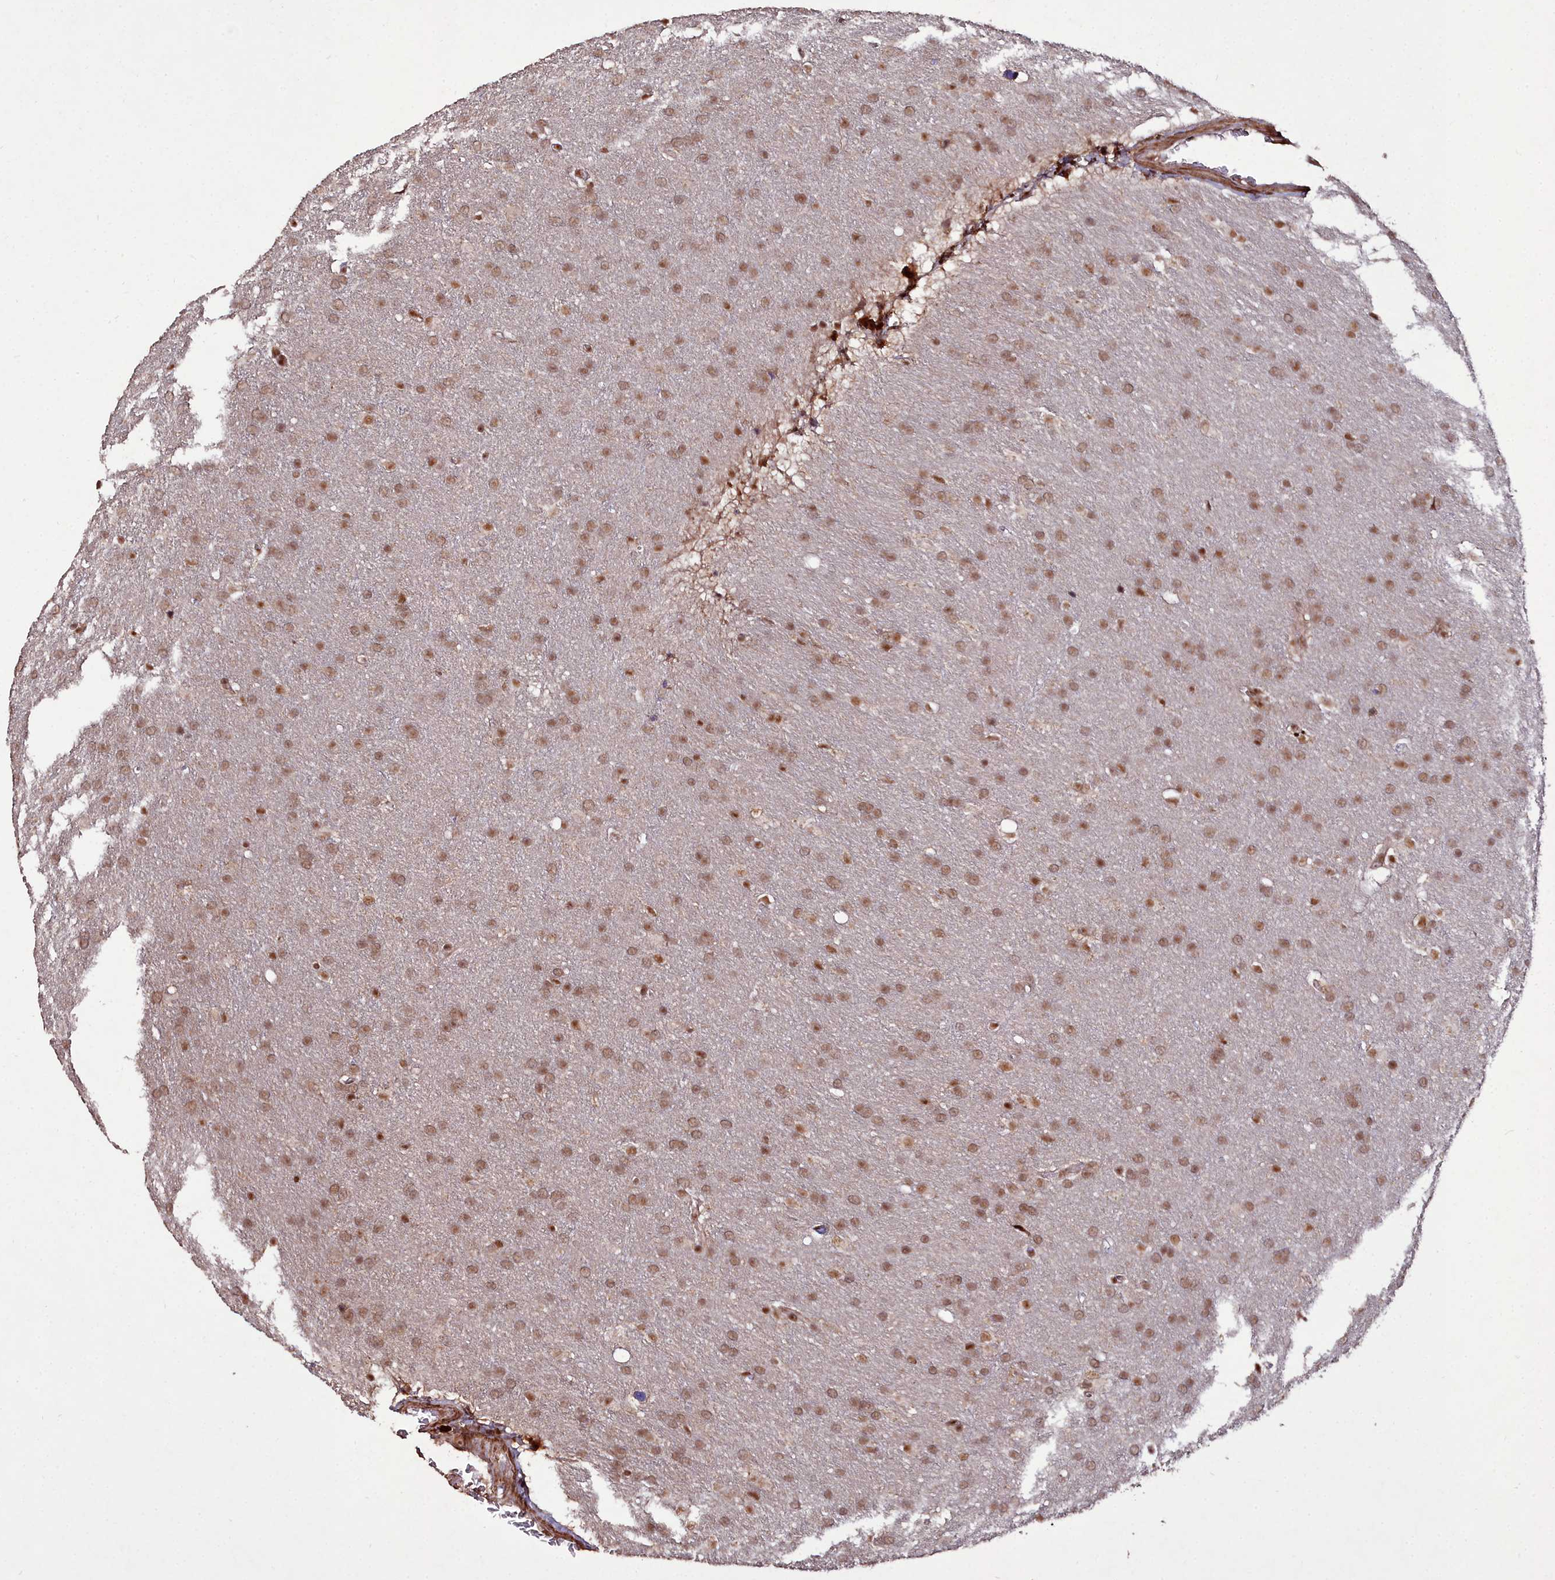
{"staining": {"intensity": "moderate", "quantity": ">75%", "location": "nuclear"}, "tissue": "glioma", "cell_type": "Tumor cells", "image_type": "cancer", "snomed": [{"axis": "morphology", "description": "Glioma, malignant, Low grade"}, {"axis": "topography", "description": "Brain"}], "caption": "This photomicrograph shows glioma stained with immunohistochemistry to label a protein in brown. The nuclear of tumor cells show moderate positivity for the protein. Nuclei are counter-stained blue.", "gene": "CXXC1", "patient": {"sex": "female", "age": 32}}